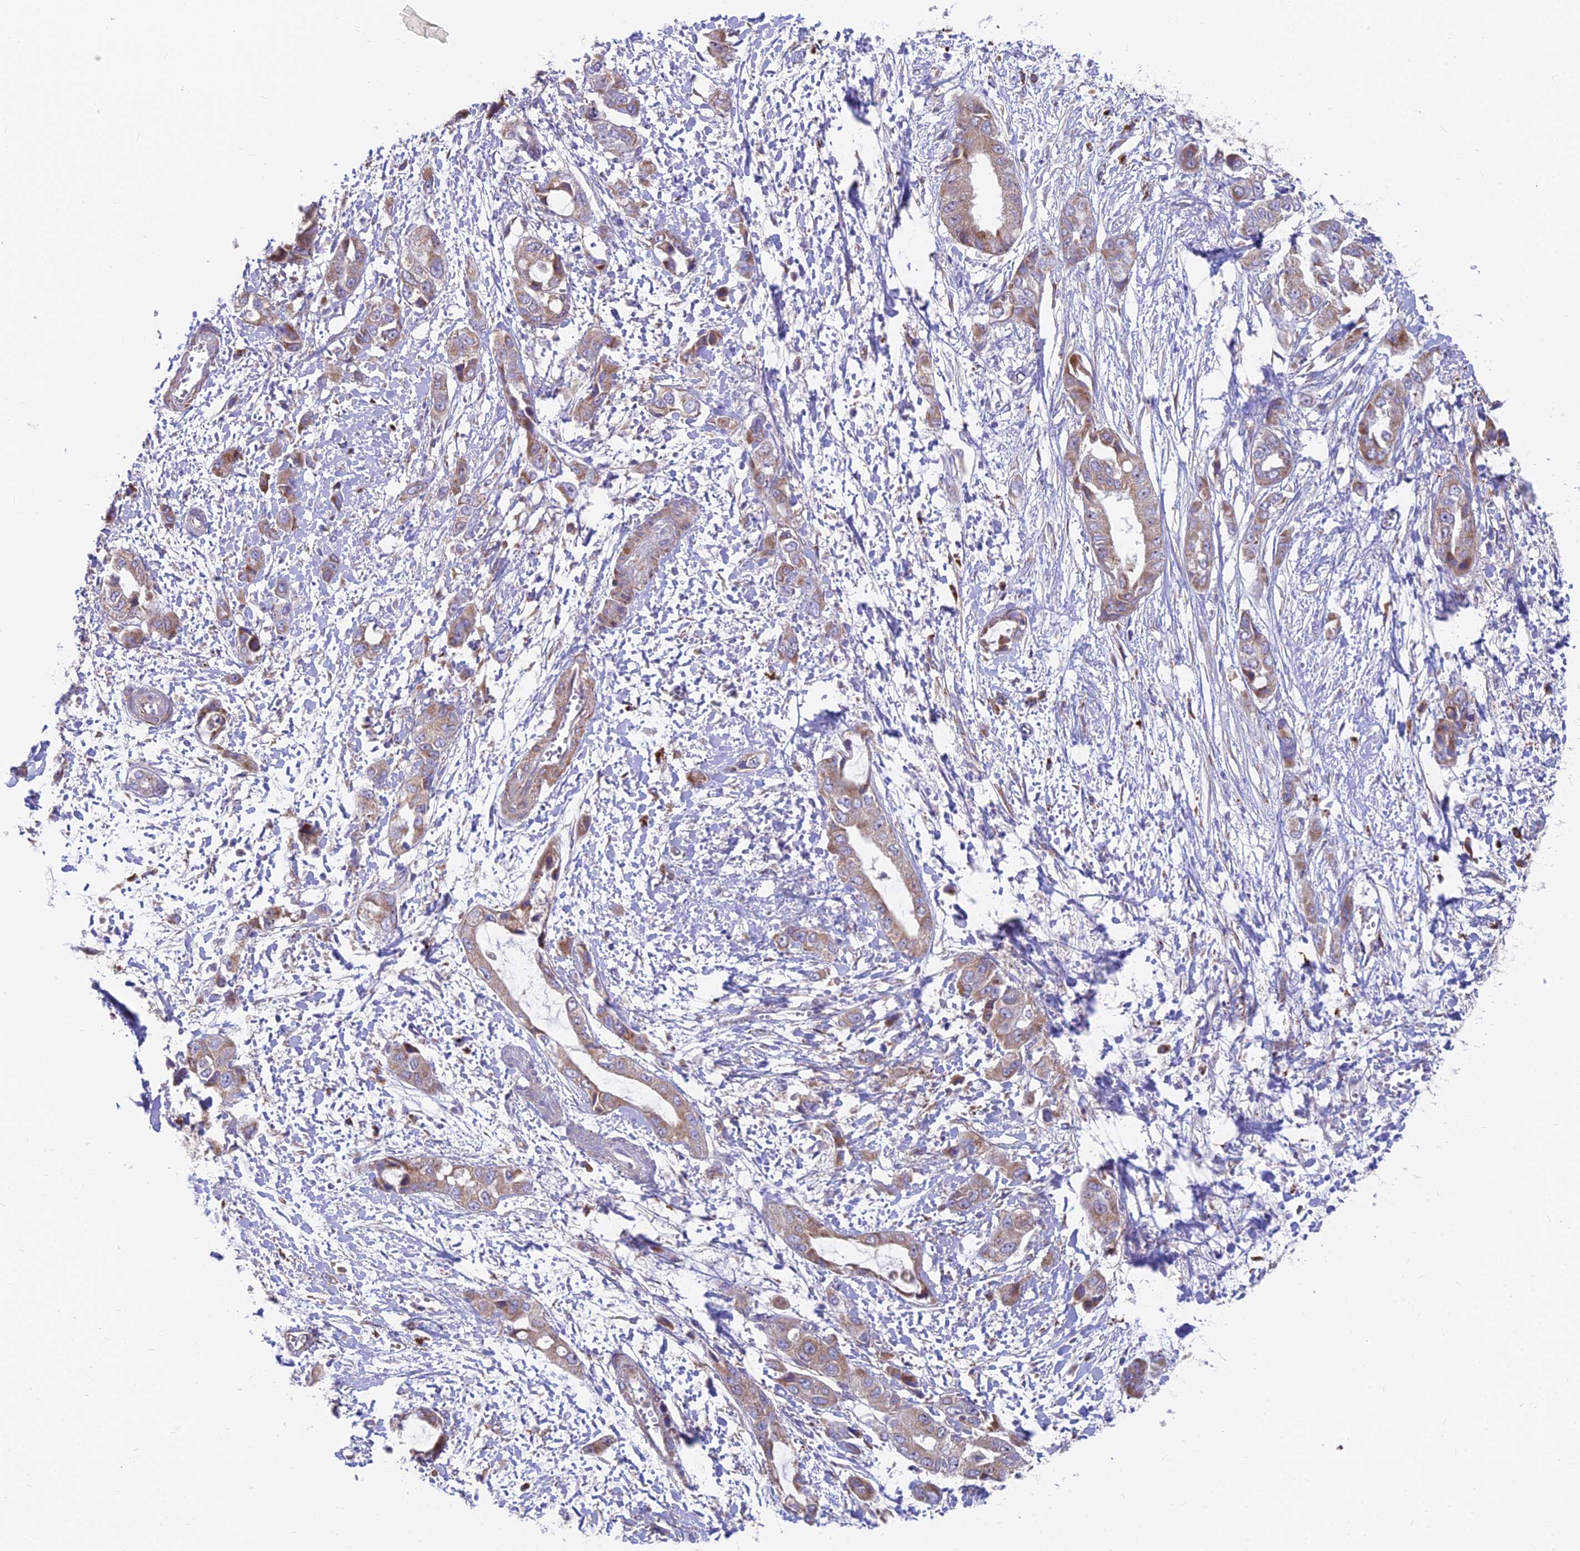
{"staining": {"intensity": "moderate", "quantity": "25%-75%", "location": "cytoplasmic/membranous"}, "tissue": "liver cancer", "cell_type": "Tumor cells", "image_type": "cancer", "snomed": [{"axis": "morphology", "description": "Cholangiocarcinoma"}, {"axis": "topography", "description": "Liver"}], "caption": "A brown stain labels moderate cytoplasmic/membranous expression of a protein in human liver cancer tumor cells. Nuclei are stained in blue.", "gene": "TBC1D20", "patient": {"sex": "female", "age": 52}}